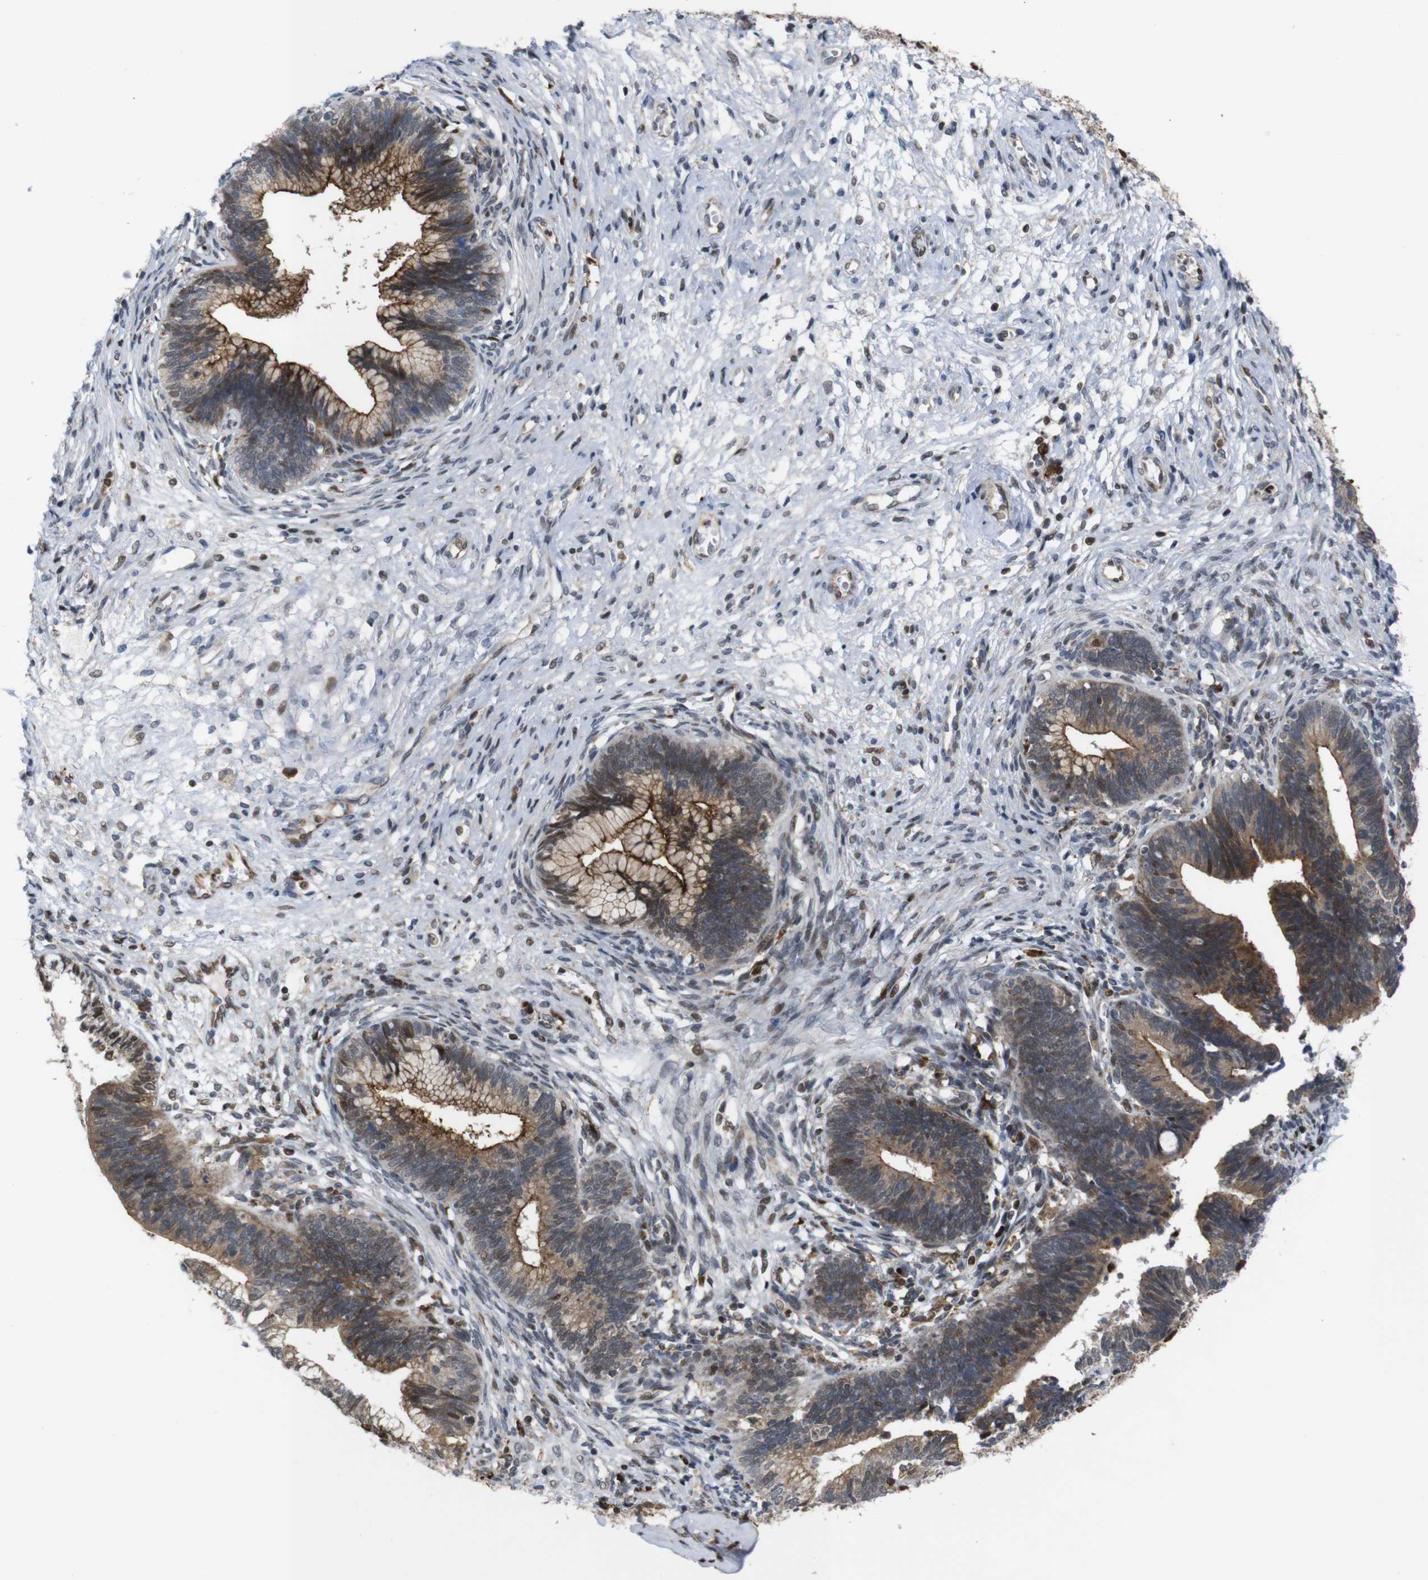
{"staining": {"intensity": "moderate", "quantity": ">75%", "location": "cytoplasmic/membranous,nuclear"}, "tissue": "cervical cancer", "cell_type": "Tumor cells", "image_type": "cancer", "snomed": [{"axis": "morphology", "description": "Adenocarcinoma, NOS"}, {"axis": "topography", "description": "Cervix"}], "caption": "Human cervical cancer stained for a protein (brown) exhibits moderate cytoplasmic/membranous and nuclear positive positivity in about >75% of tumor cells.", "gene": "PTPN1", "patient": {"sex": "female", "age": 44}}